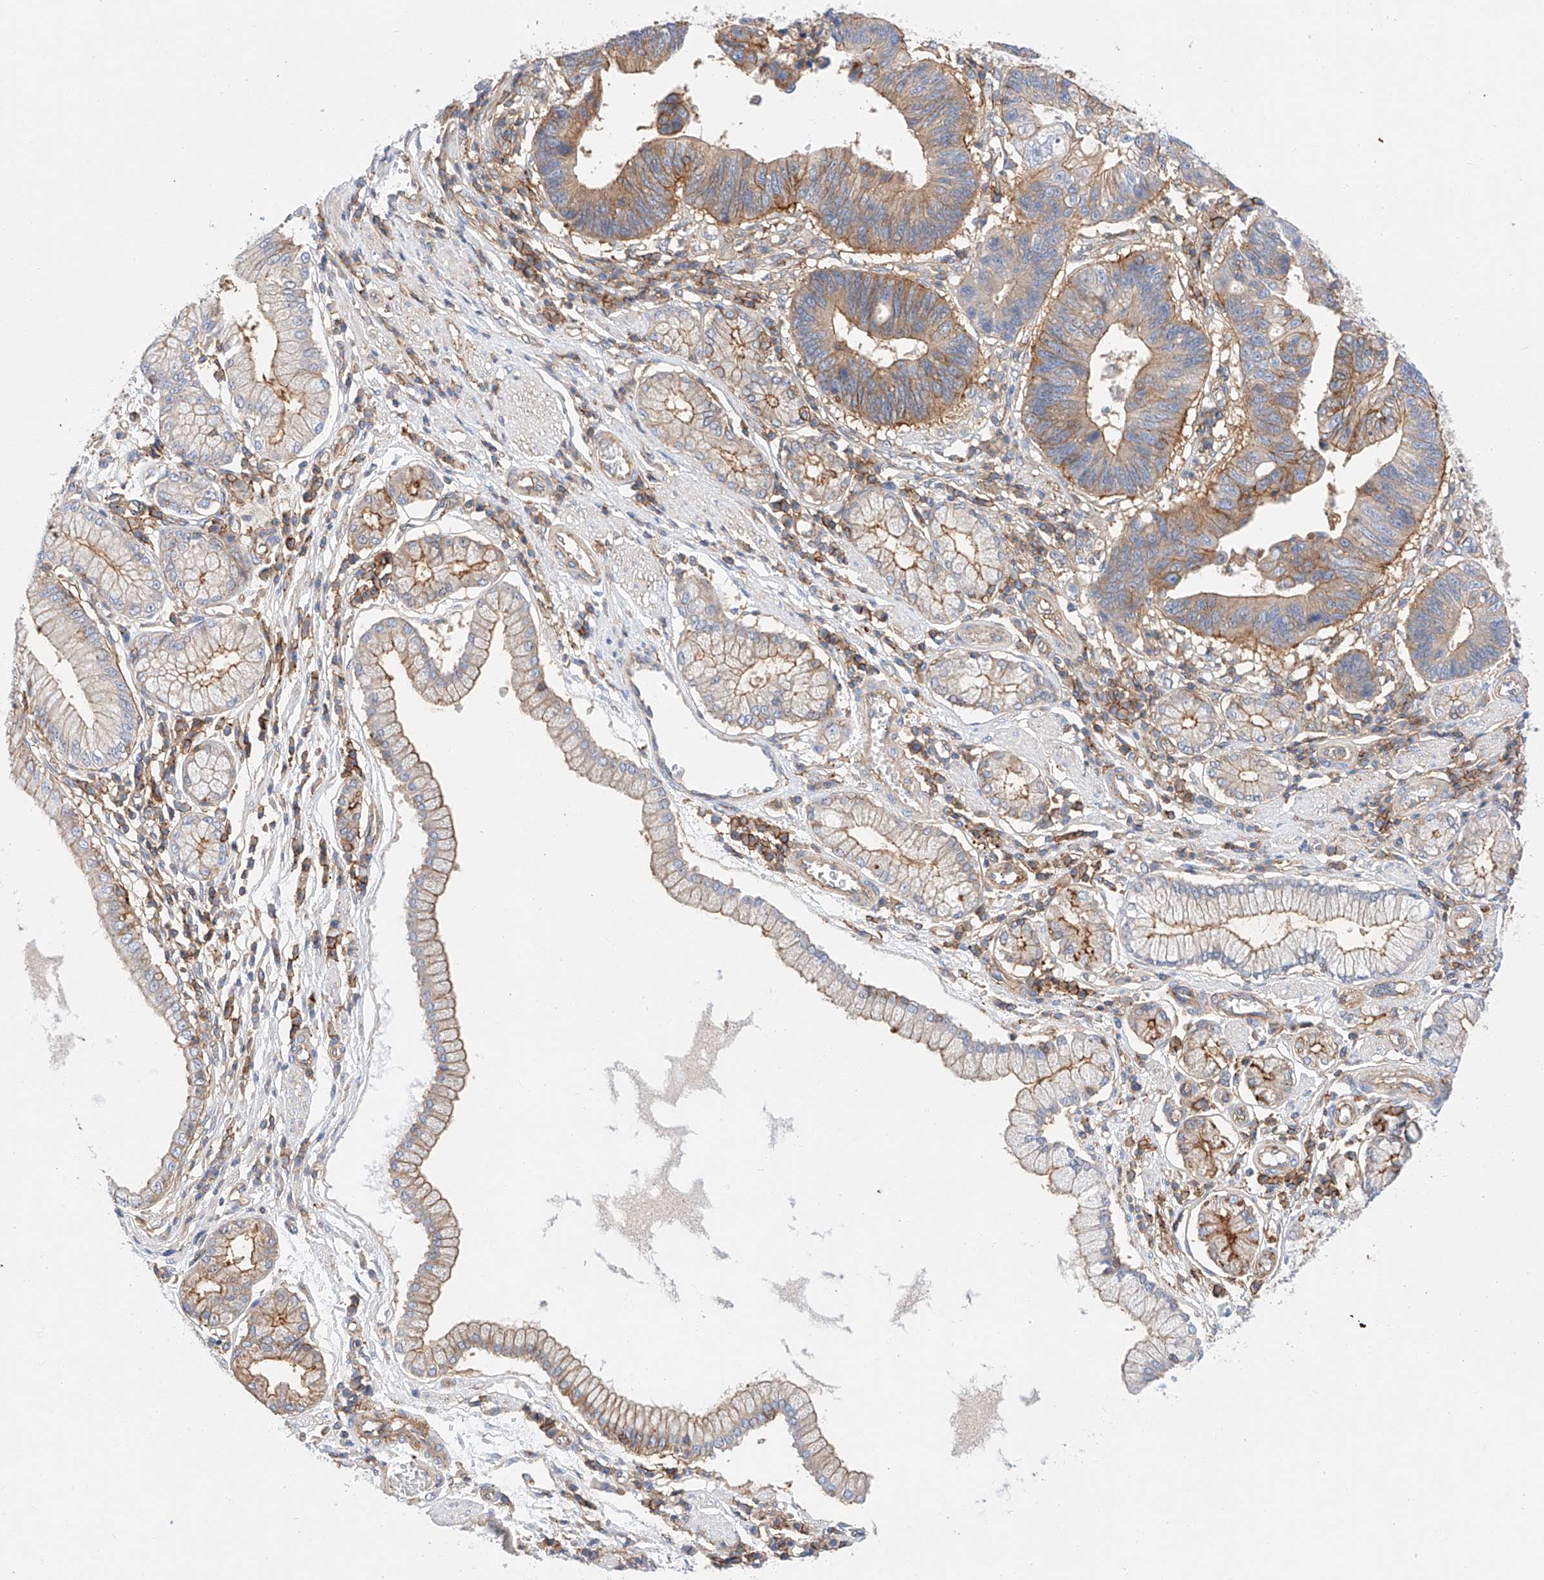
{"staining": {"intensity": "moderate", "quantity": "<25%", "location": "cytoplasmic/membranous"}, "tissue": "stomach cancer", "cell_type": "Tumor cells", "image_type": "cancer", "snomed": [{"axis": "morphology", "description": "Adenocarcinoma, NOS"}, {"axis": "topography", "description": "Stomach"}], "caption": "The photomicrograph exhibits immunohistochemical staining of adenocarcinoma (stomach). There is moderate cytoplasmic/membranous expression is identified in approximately <25% of tumor cells.", "gene": "HAUS4", "patient": {"sex": "male", "age": 59}}